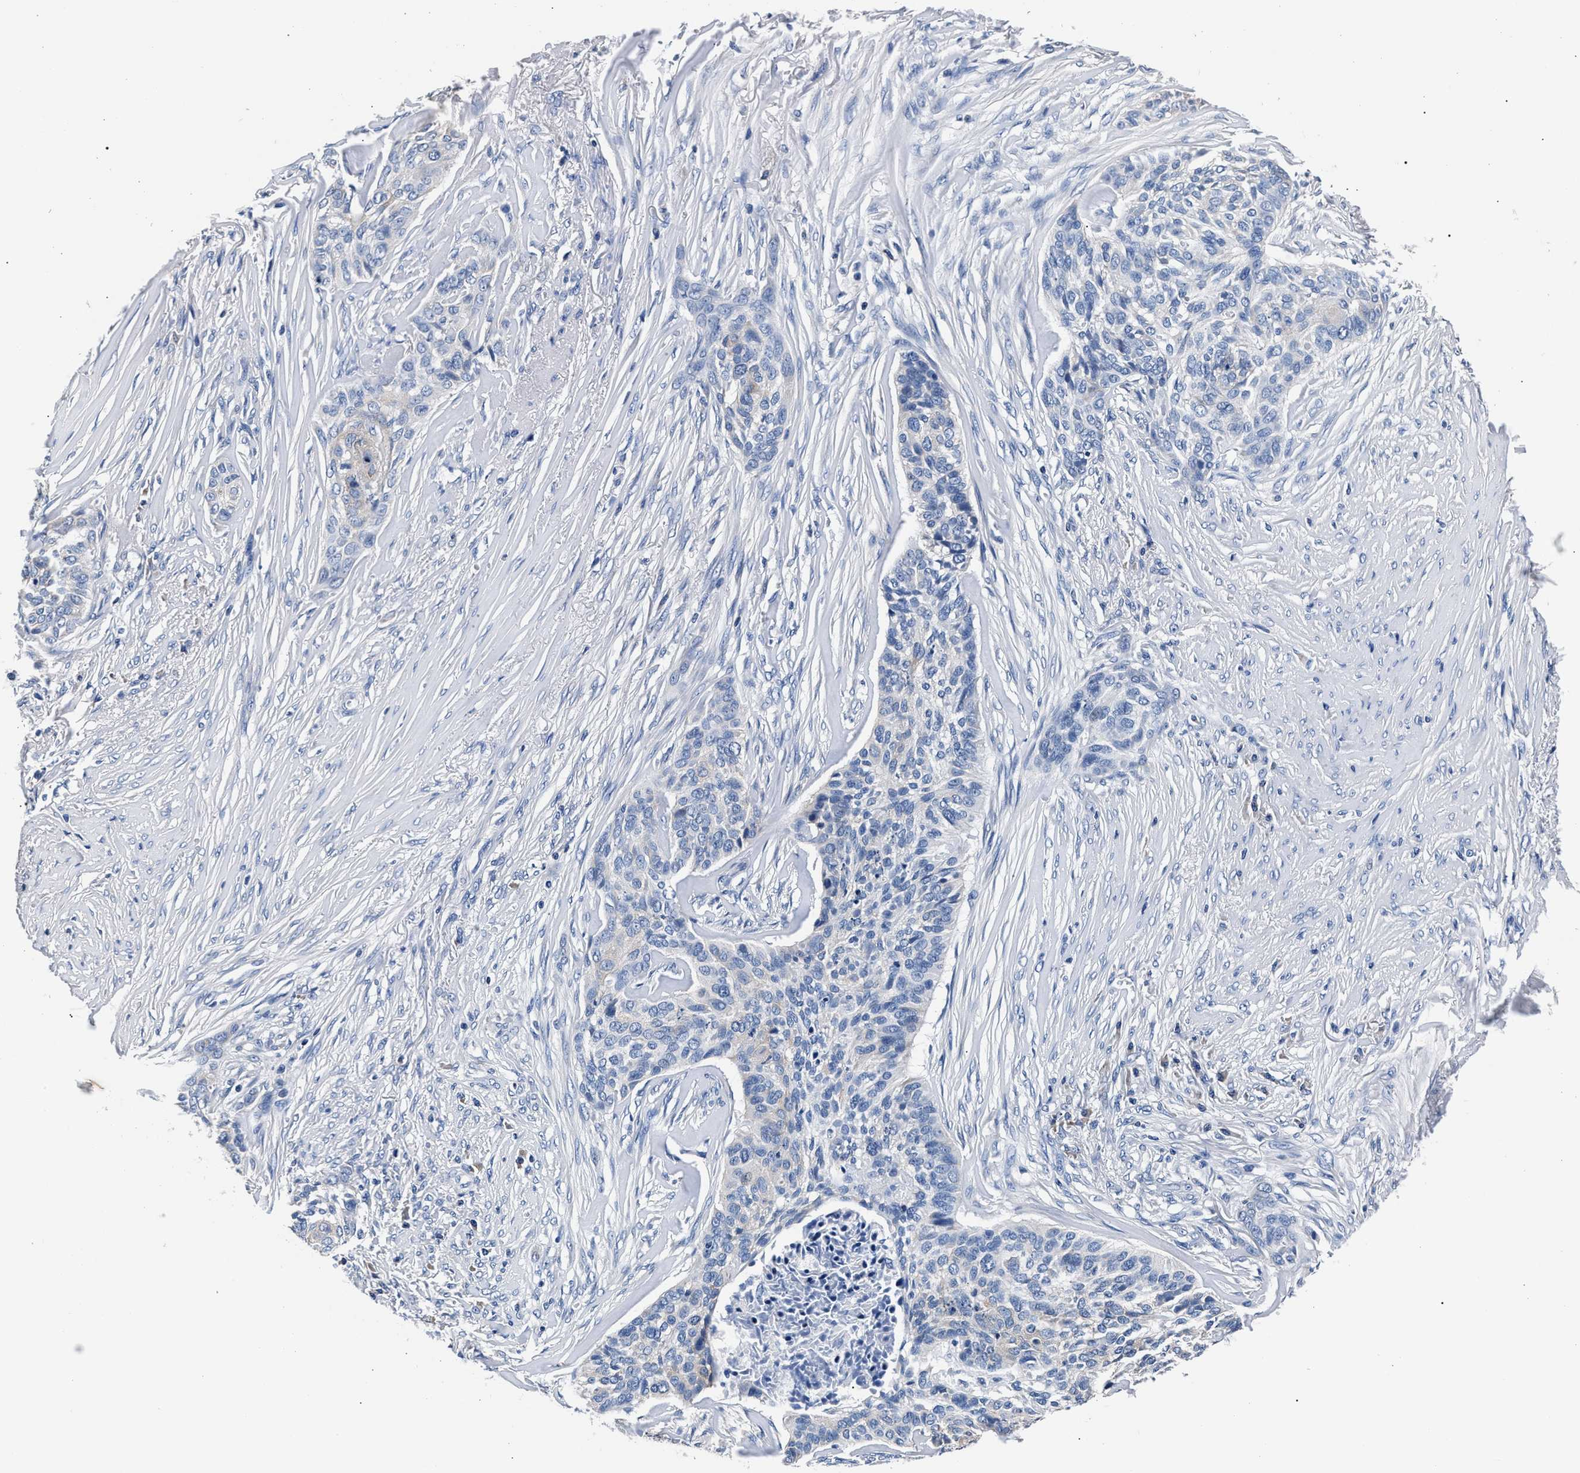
{"staining": {"intensity": "negative", "quantity": "none", "location": "none"}, "tissue": "skin cancer", "cell_type": "Tumor cells", "image_type": "cancer", "snomed": [{"axis": "morphology", "description": "Basal cell carcinoma"}, {"axis": "topography", "description": "Skin"}], "caption": "Skin cancer was stained to show a protein in brown. There is no significant positivity in tumor cells.", "gene": "PHF24", "patient": {"sex": "male", "age": 85}}